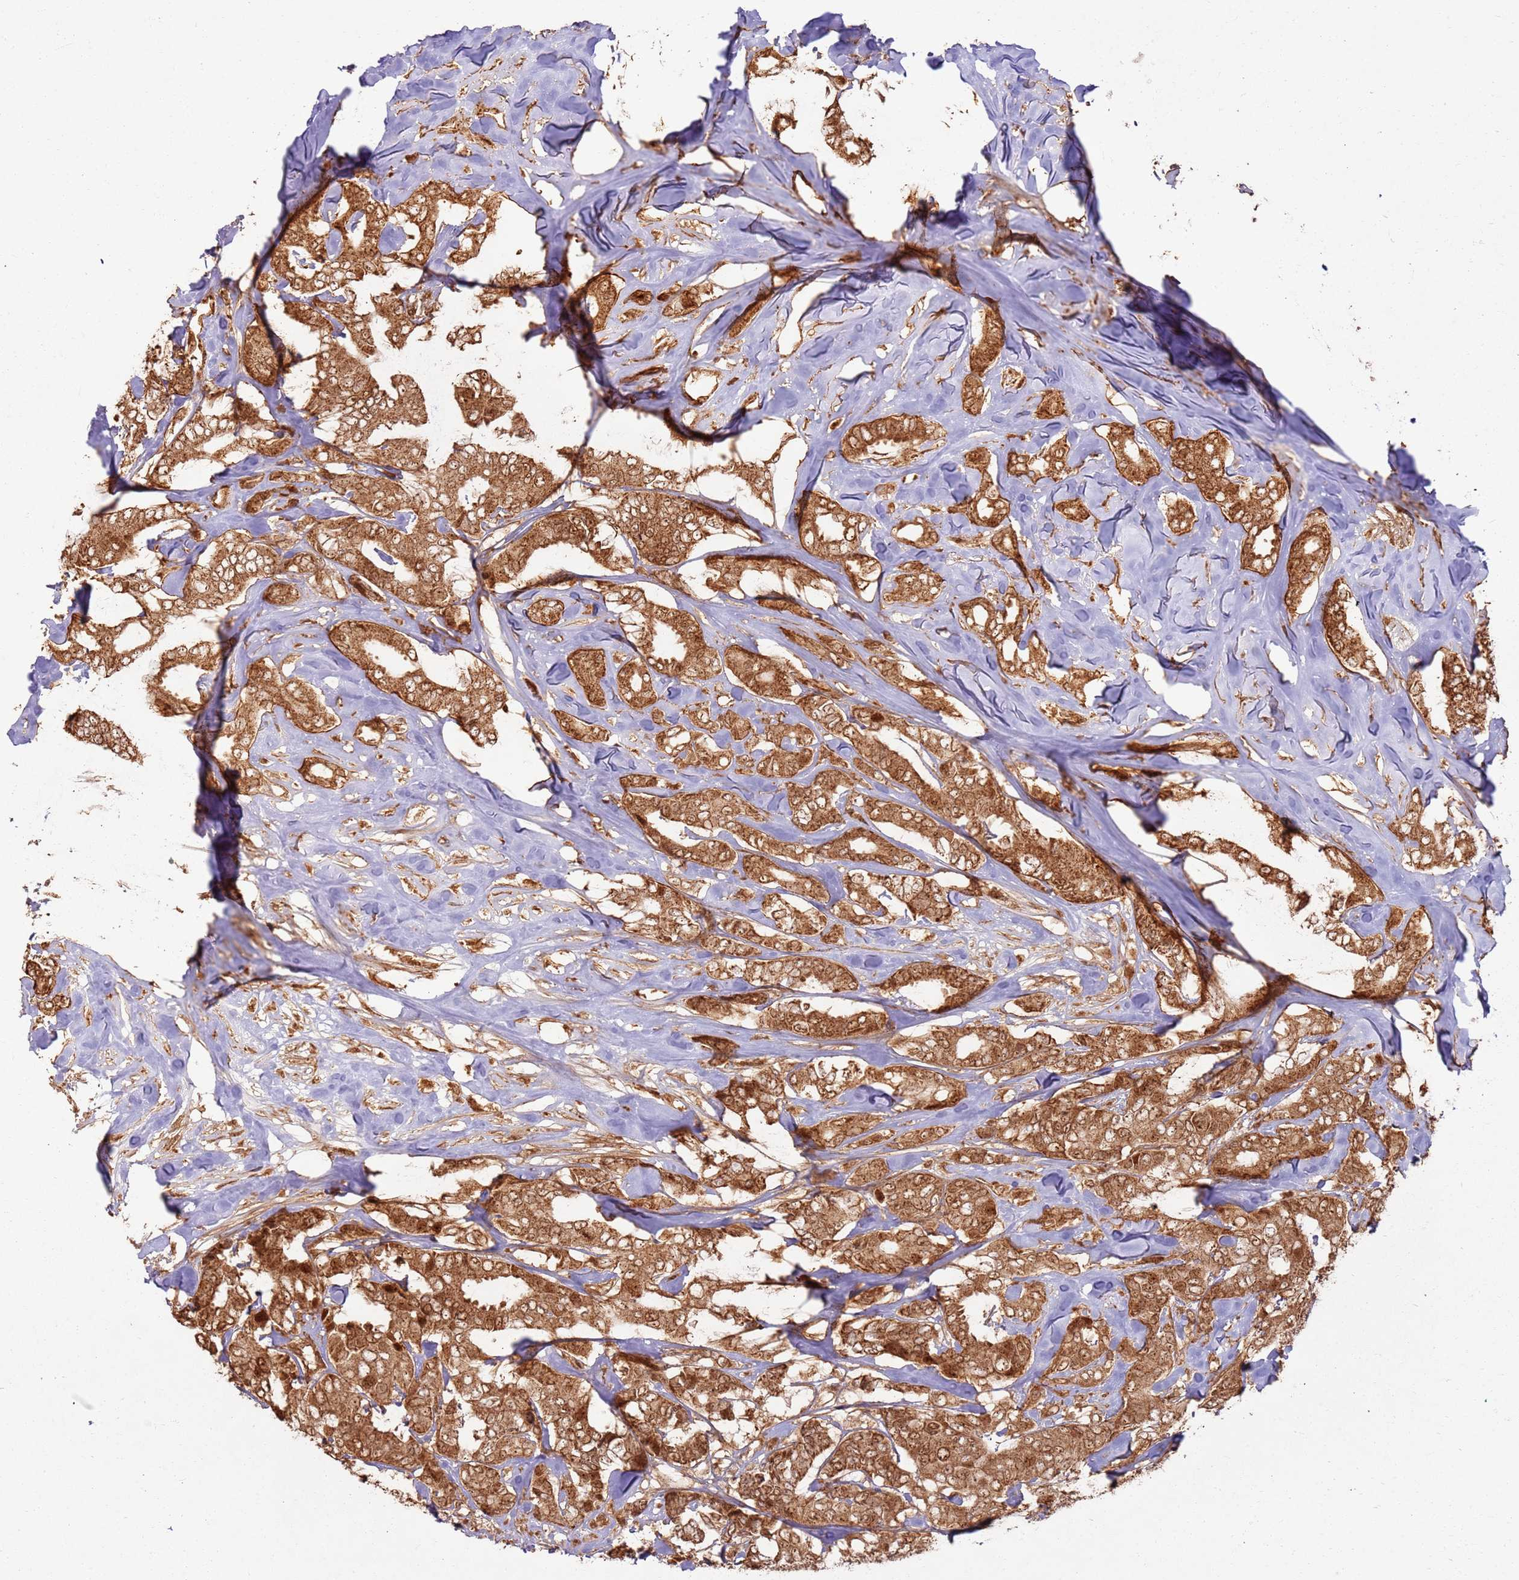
{"staining": {"intensity": "strong", "quantity": ">75%", "location": "cytoplasmic/membranous"}, "tissue": "breast cancer", "cell_type": "Tumor cells", "image_type": "cancer", "snomed": [{"axis": "morphology", "description": "Duct carcinoma"}, {"axis": "topography", "description": "Breast"}], "caption": "Strong cytoplasmic/membranous protein expression is seen in about >75% of tumor cells in breast intraductal carcinoma. (brown staining indicates protein expression, while blue staining denotes nuclei).", "gene": "TBC1D13", "patient": {"sex": "female", "age": 87}}